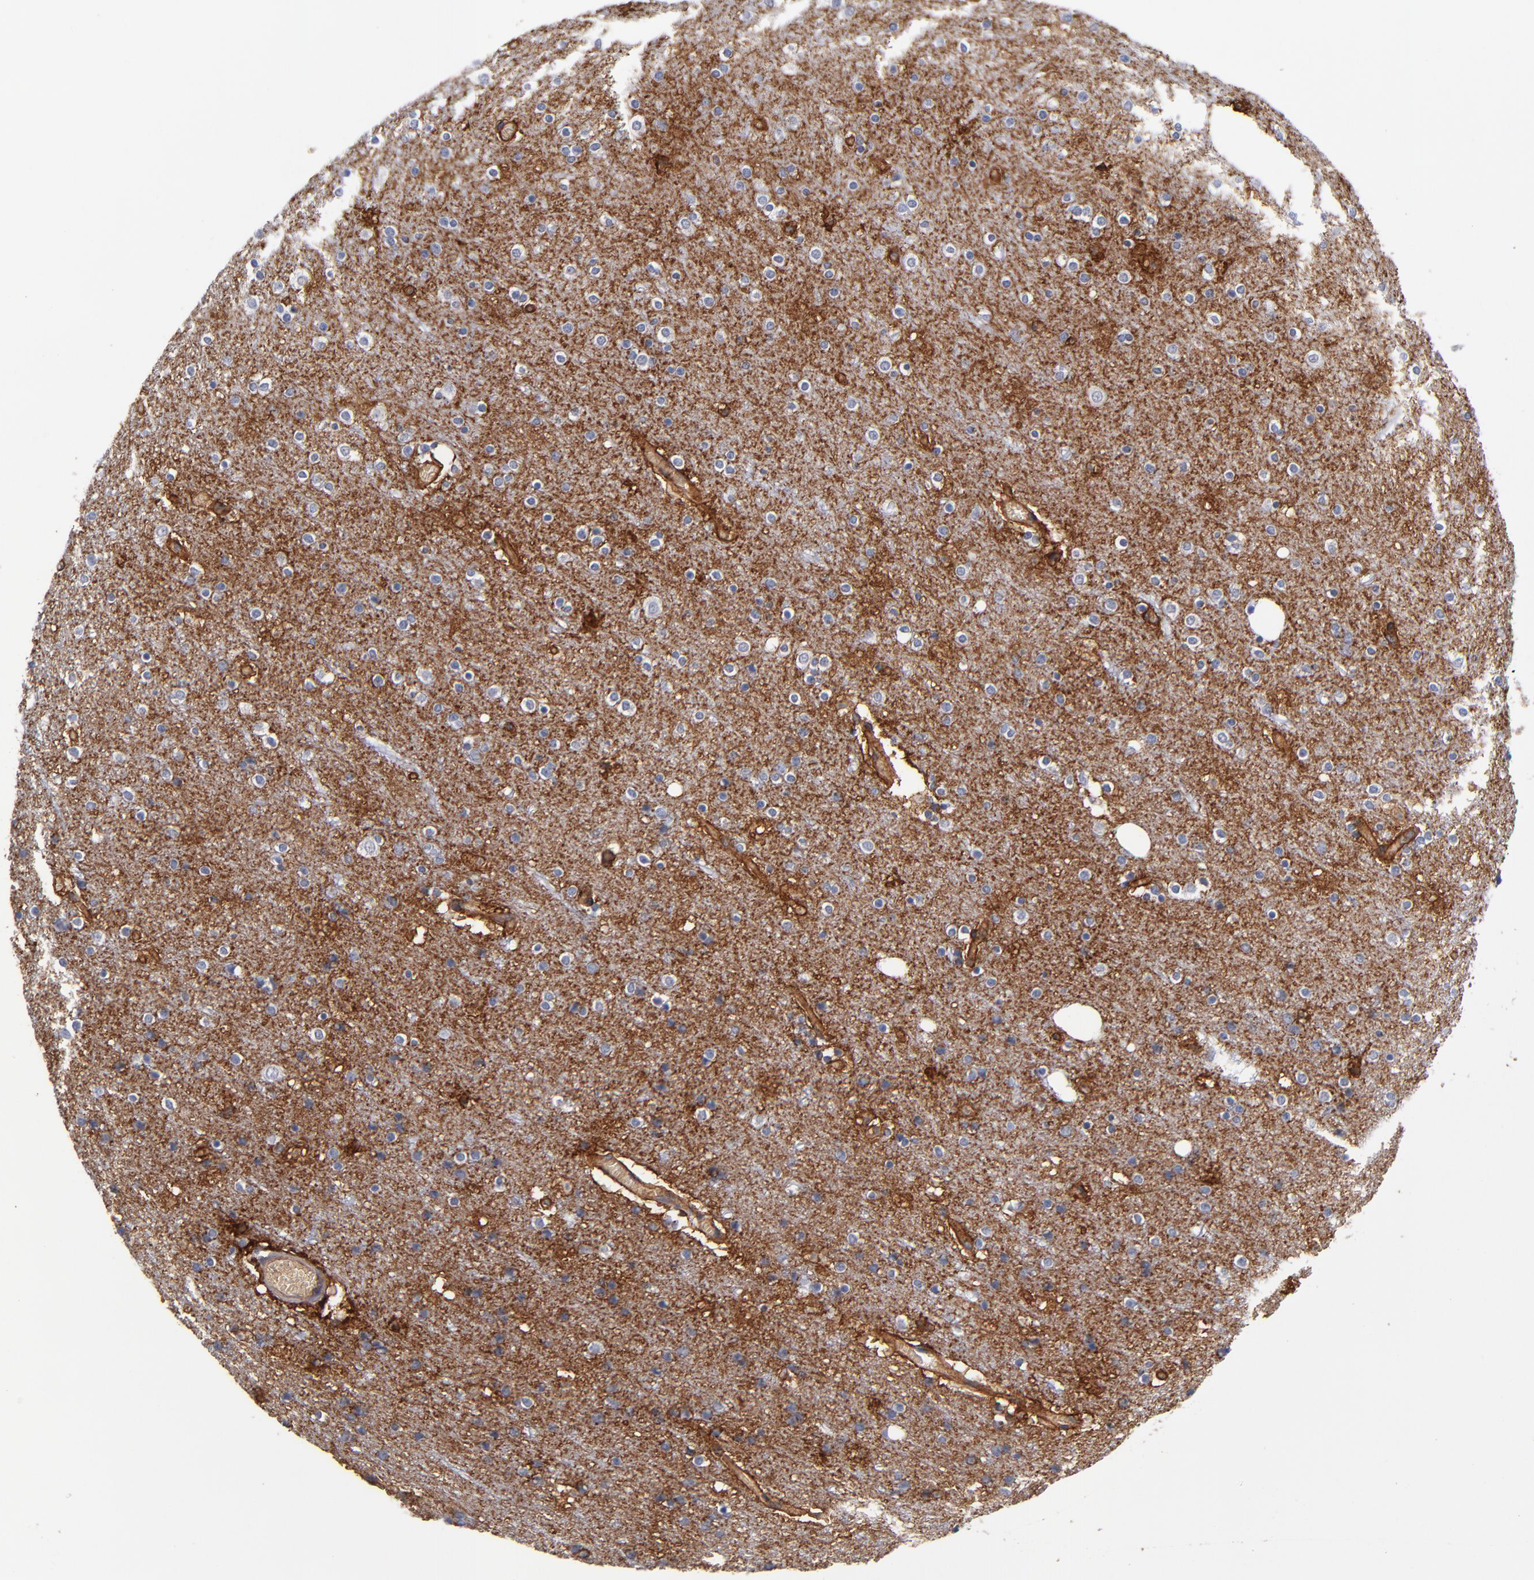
{"staining": {"intensity": "weak", "quantity": ">75%", "location": "cytoplasmic/membranous"}, "tissue": "cerebral cortex", "cell_type": "Endothelial cells", "image_type": "normal", "snomed": [{"axis": "morphology", "description": "Normal tissue, NOS"}, {"axis": "topography", "description": "Cerebral cortex"}], "caption": "This histopathology image displays immunohistochemistry (IHC) staining of unremarkable cerebral cortex, with low weak cytoplasmic/membranous expression in about >75% of endothelial cells.", "gene": "PLSCR4", "patient": {"sex": "female", "age": 54}}